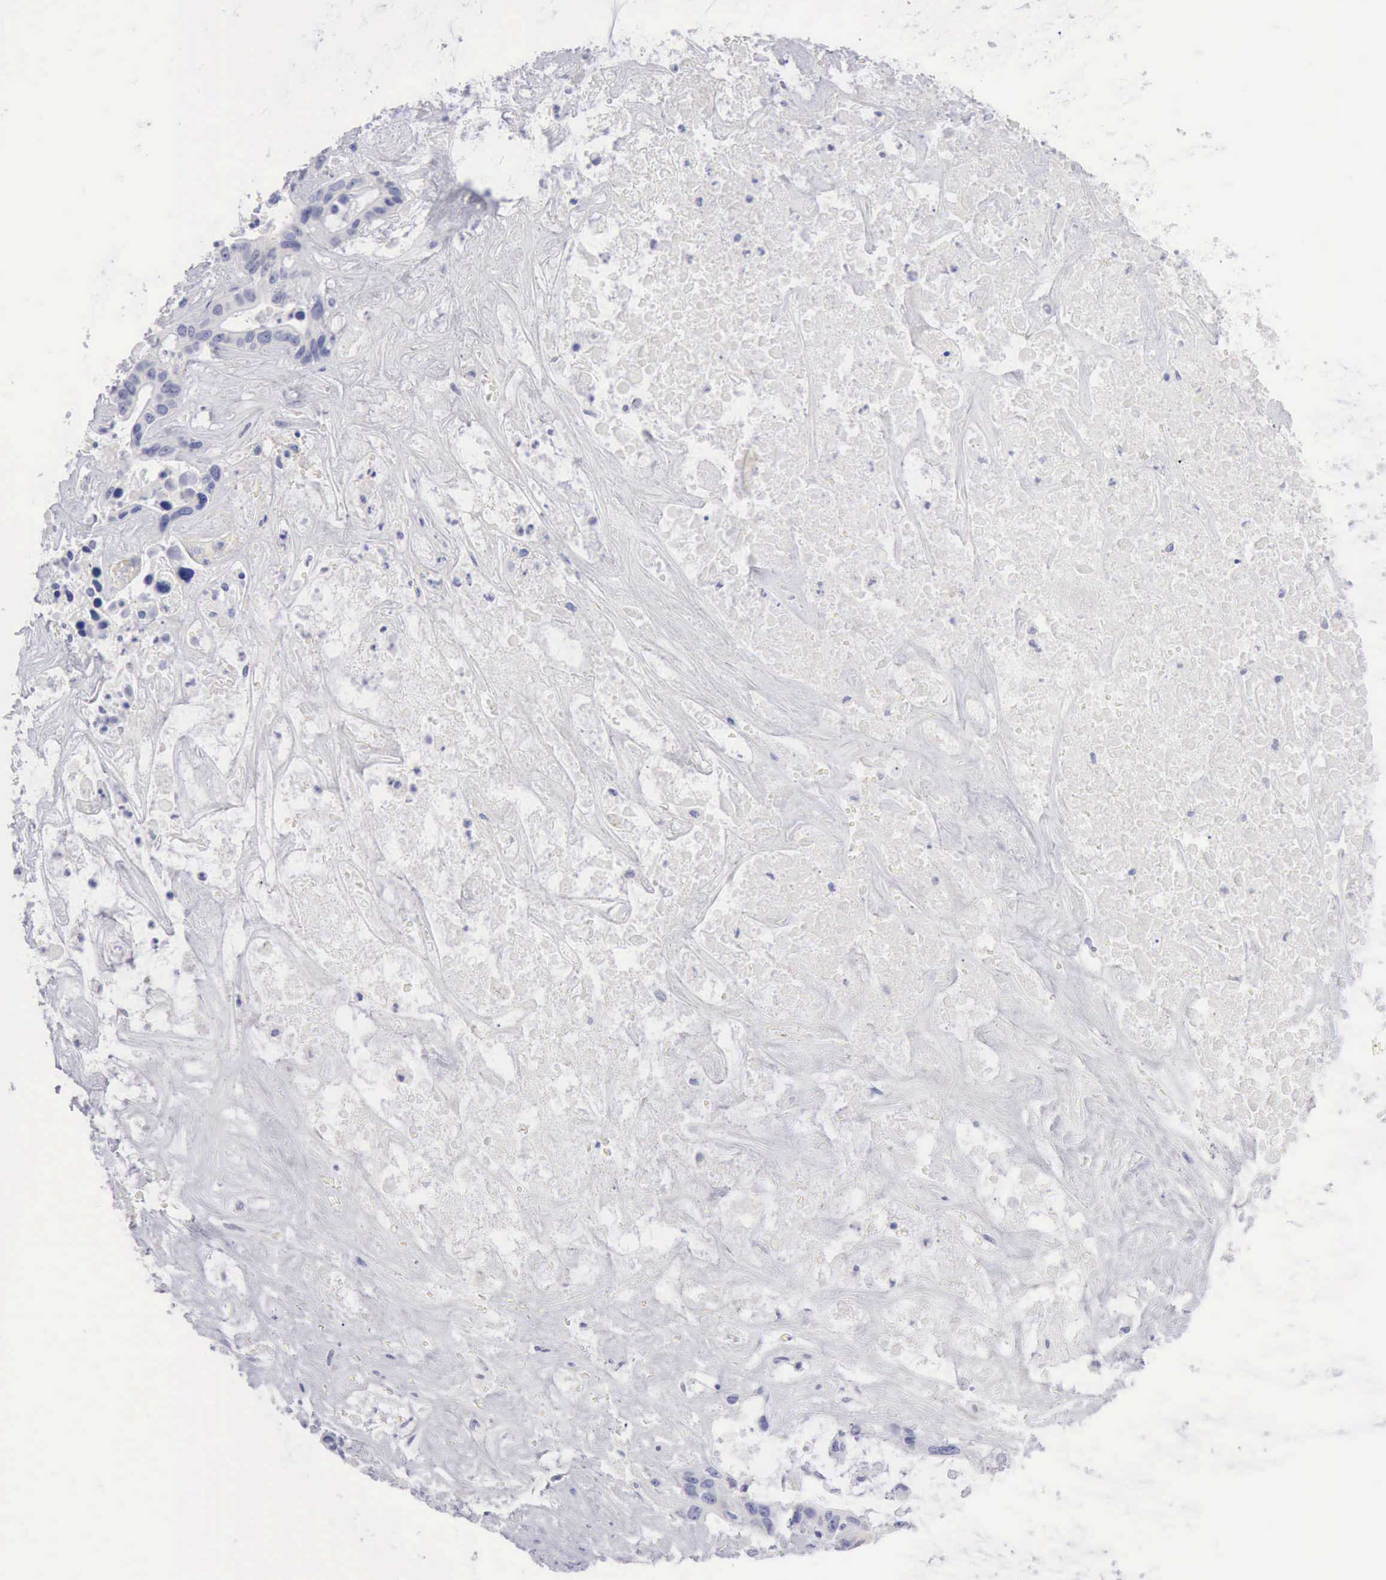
{"staining": {"intensity": "negative", "quantity": "none", "location": "none"}, "tissue": "liver cancer", "cell_type": "Tumor cells", "image_type": "cancer", "snomed": [{"axis": "morphology", "description": "Cholangiocarcinoma"}, {"axis": "topography", "description": "Liver"}], "caption": "High power microscopy image of an immunohistochemistry (IHC) micrograph of cholangiocarcinoma (liver), revealing no significant expression in tumor cells.", "gene": "ANGEL1", "patient": {"sex": "female", "age": 65}}